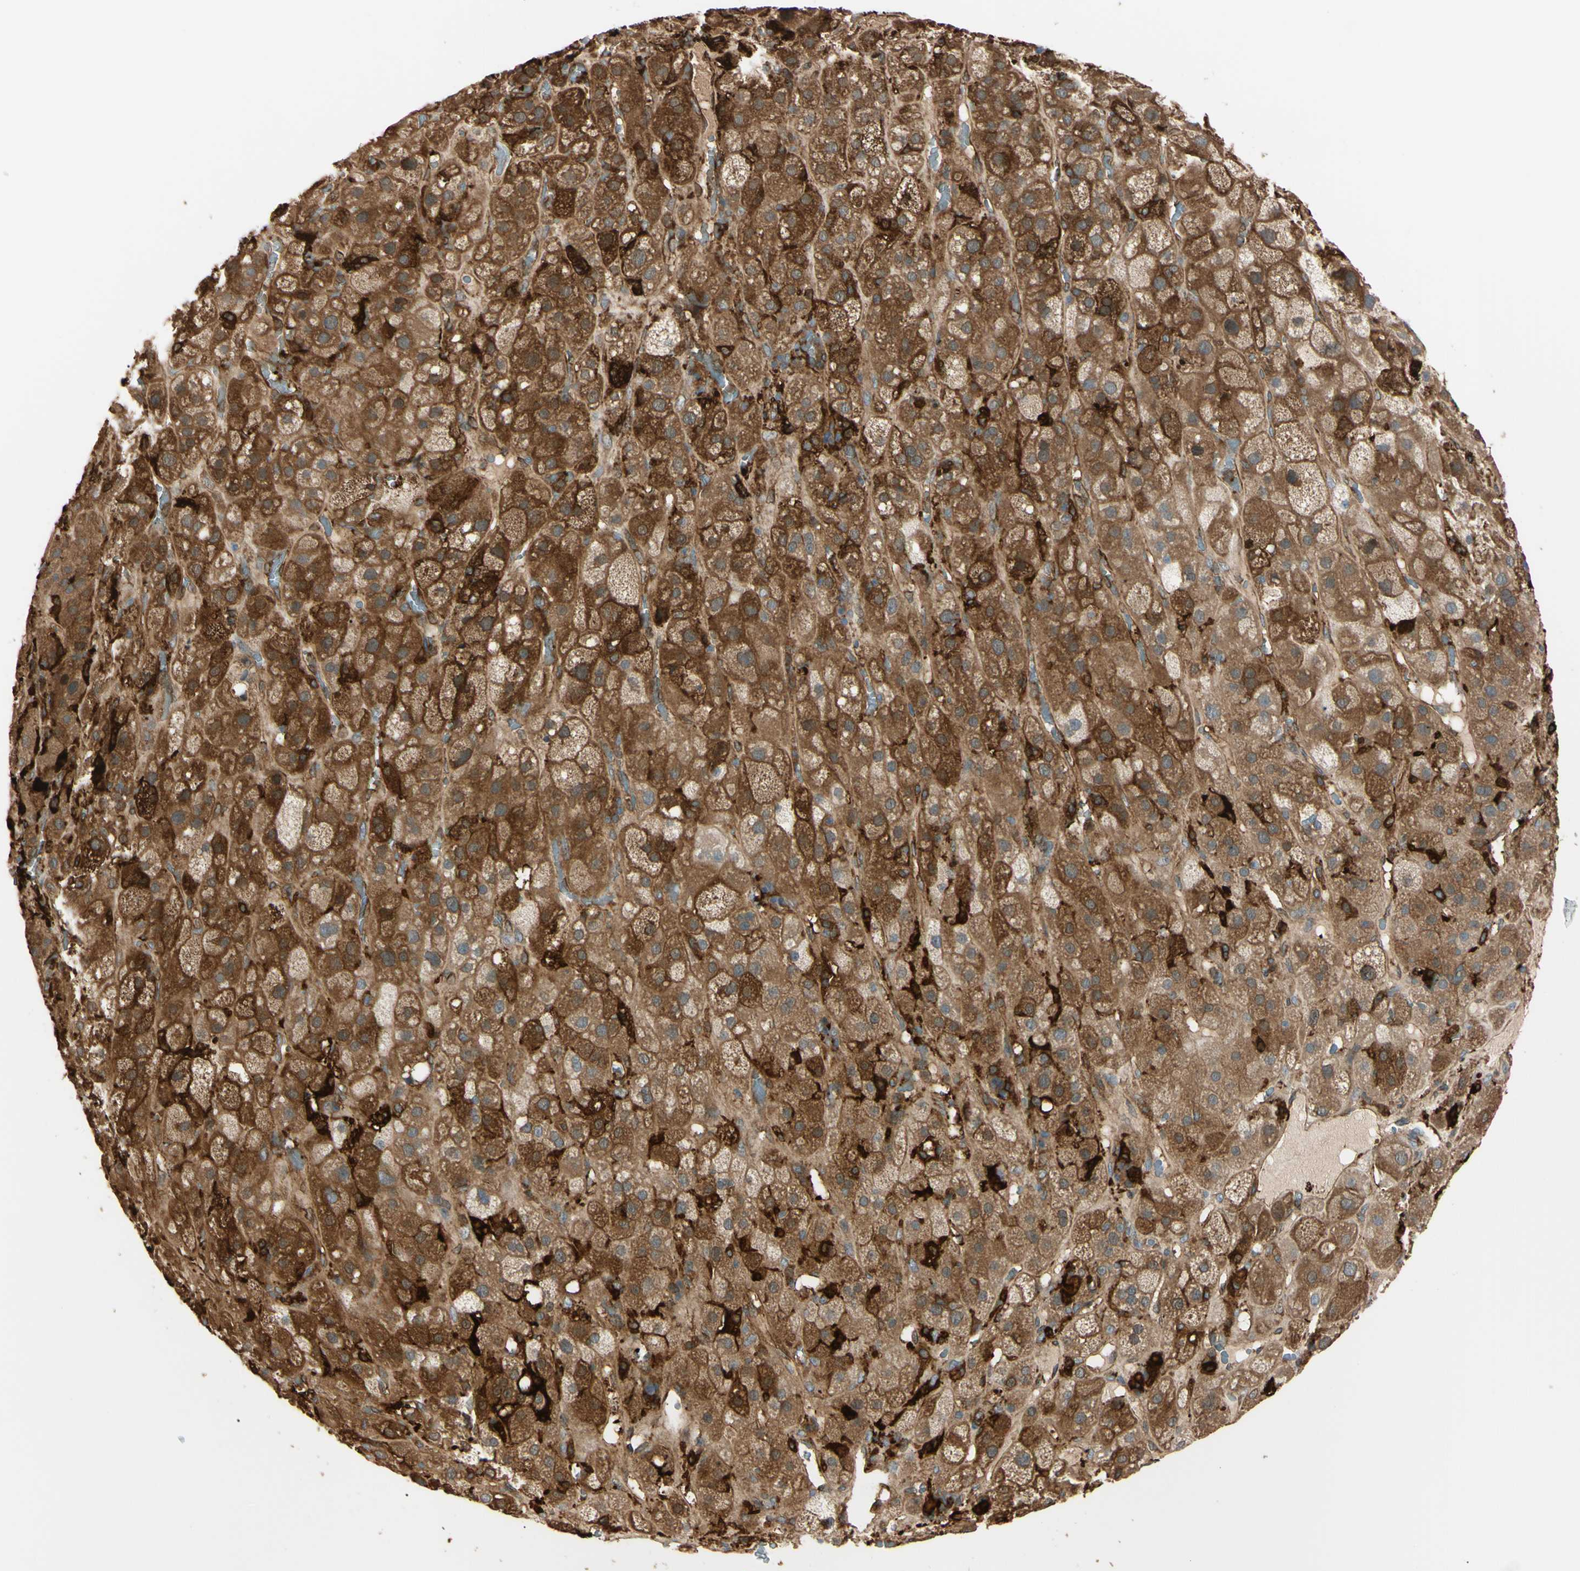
{"staining": {"intensity": "strong", "quantity": ">75%", "location": "cytoplasmic/membranous"}, "tissue": "adrenal gland", "cell_type": "Glandular cells", "image_type": "normal", "snomed": [{"axis": "morphology", "description": "Normal tissue, NOS"}, {"axis": "topography", "description": "Adrenal gland"}], "caption": "Protein staining shows strong cytoplasmic/membranous expression in about >75% of glandular cells in normal adrenal gland.", "gene": "PTPN12", "patient": {"sex": "female", "age": 47}}